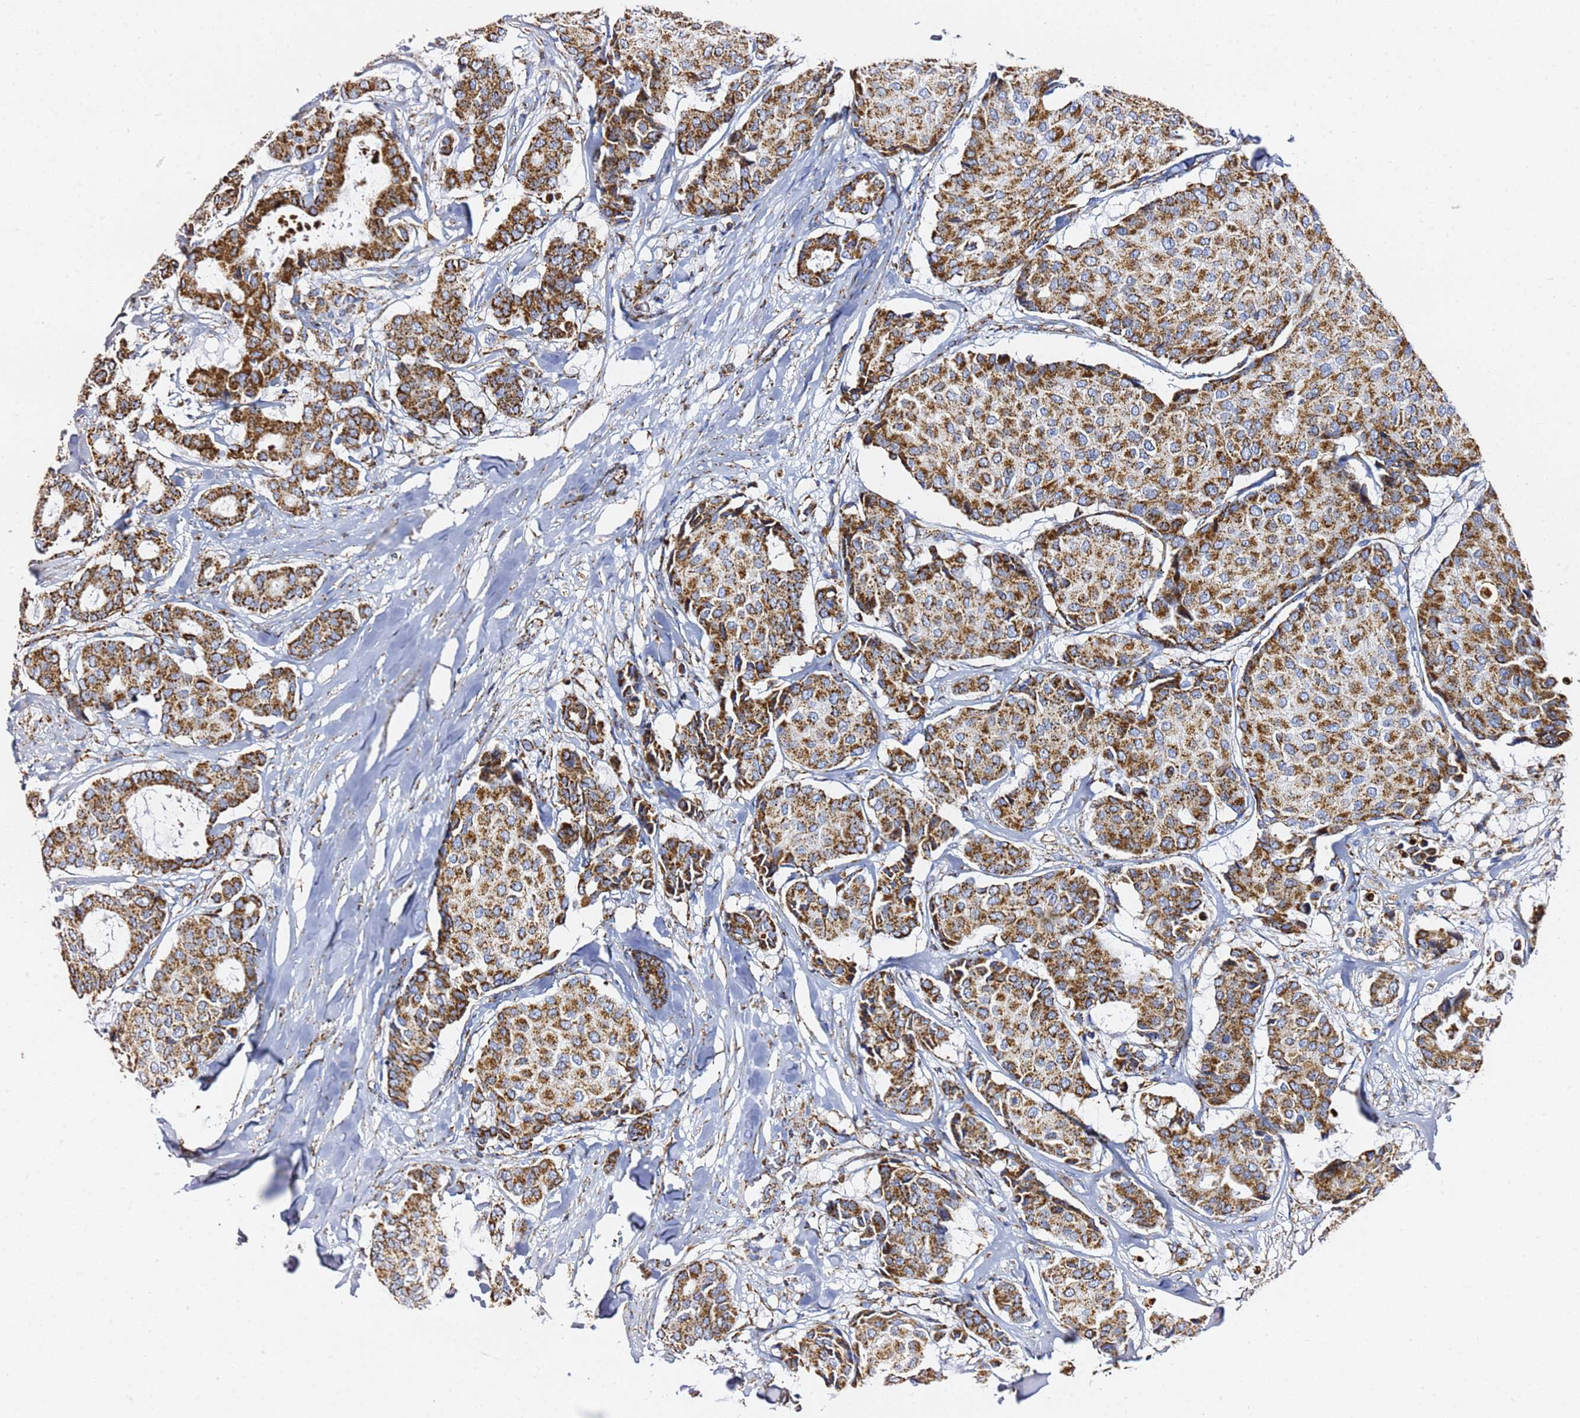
{"staining": {"intensity": "strong", "quantity": ">75%", "location": "cytoplasmic/membranous"}, "tissue": "breast cancer", "cell_type": "Tumor cells", "image_type": "cancer", "snomed": [{"axis": "morphology", "description": "Duct carcinoma"}, {"axis": "topography", "description": "Breast"}], "caption": "This micrograph reveals breast intraductal carcinoma stained with immunohistochemistry to label a protein in brown. The cytoplasmic/membranous of tumor cells show strong positivity for the protein. Nuclei are counter-stained blue.", "gene": "PHB2", "patient": {"sex": "female", "age": 75}}